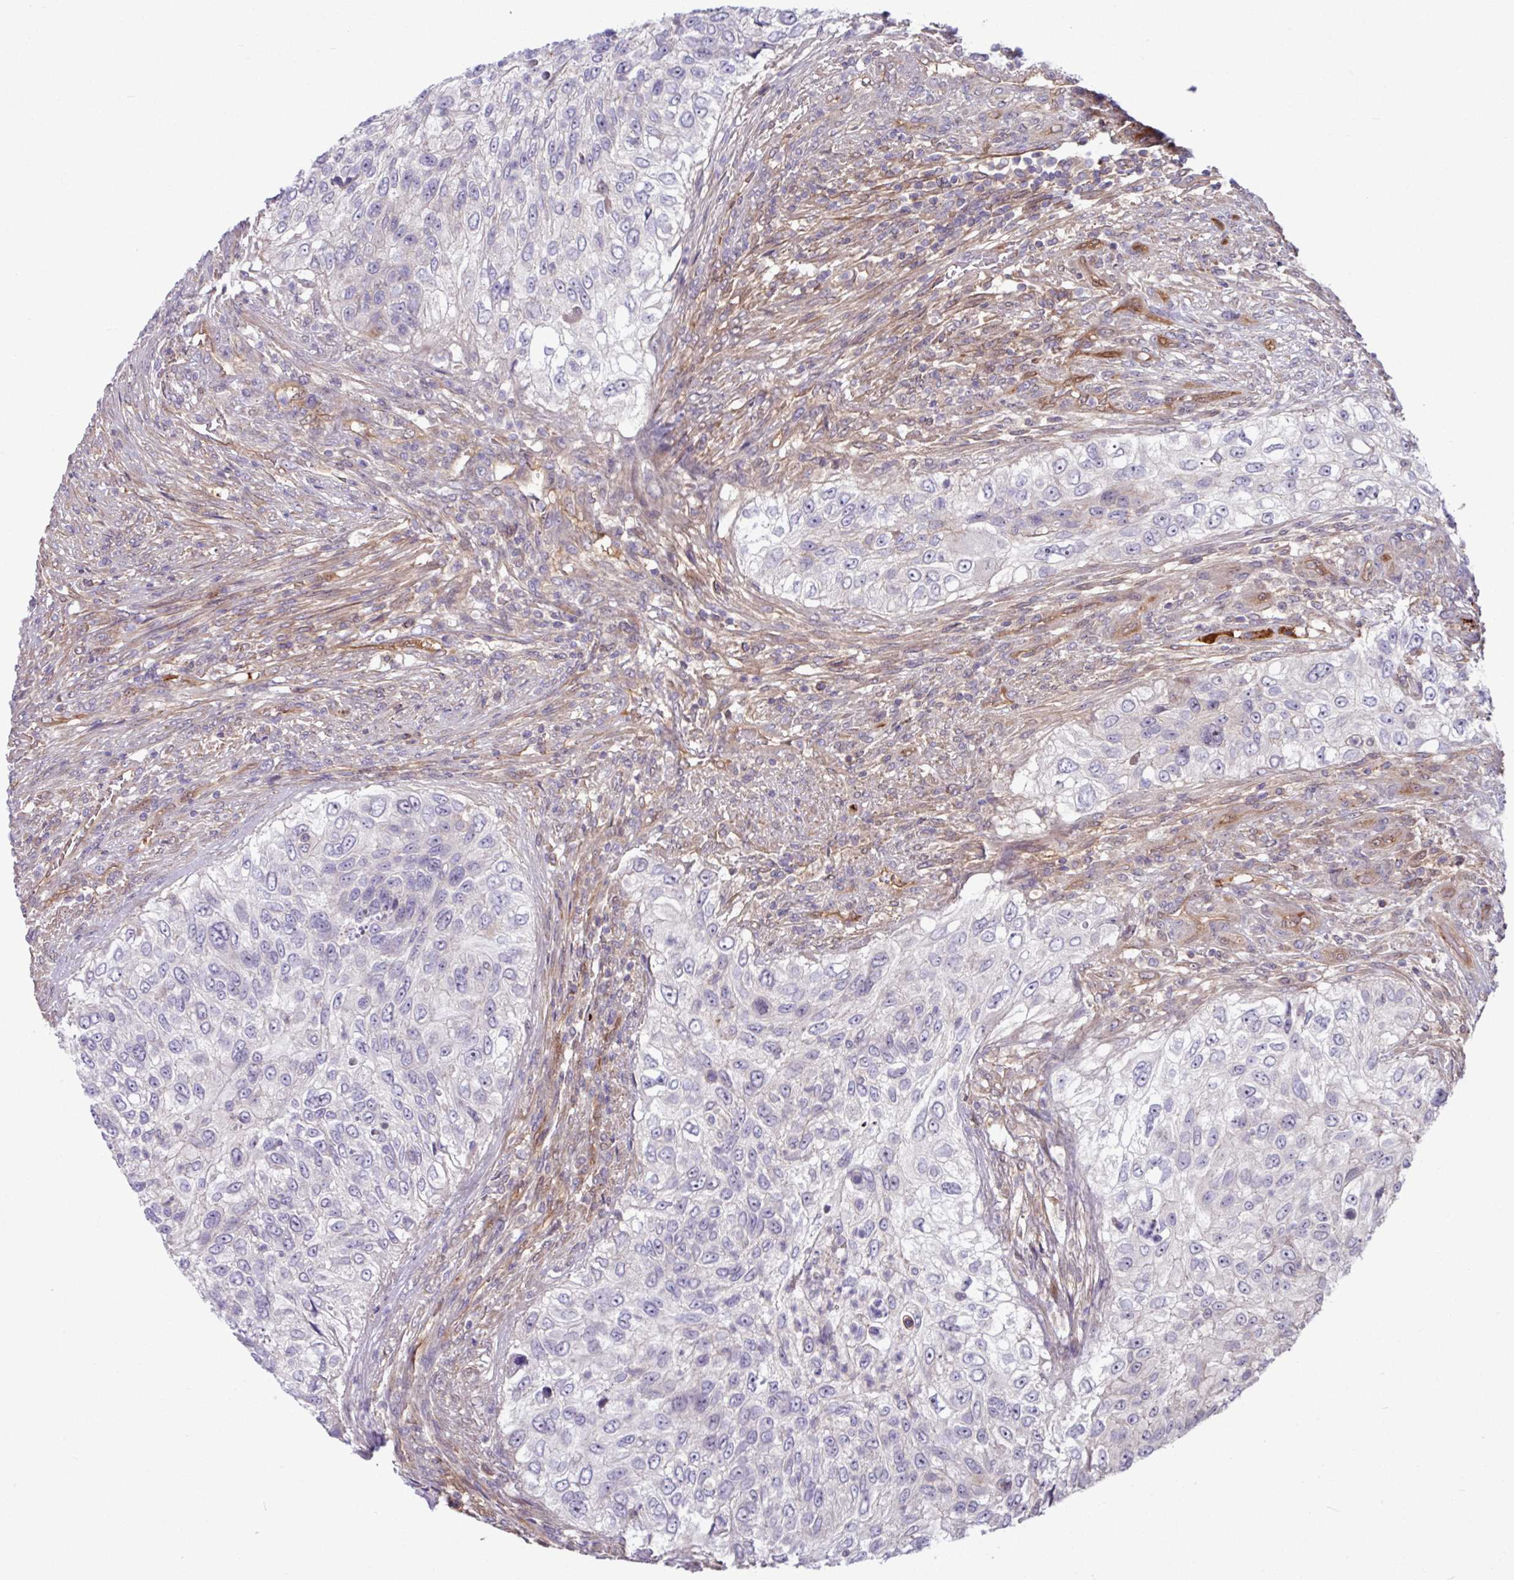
{"staining": {"intensity": "negative", "quantity": "none", "location": "none"}, "tissue": "urothelial cancer", "cell_type": "Tumor cells", "image_type": "cancer", "snomed": [{"axis": "morphology", "description": "Urothelial carcinoma, High grade"}, {"axis": "topography", "description": "Urinary bladder"}], "caption": "This is an immunohistochemistry (IHC) image of urothelial cancer. There is no staining in tumor cells.", "gene": "B4GALNT4", "patient": {"sex": "female", "age": 60}}